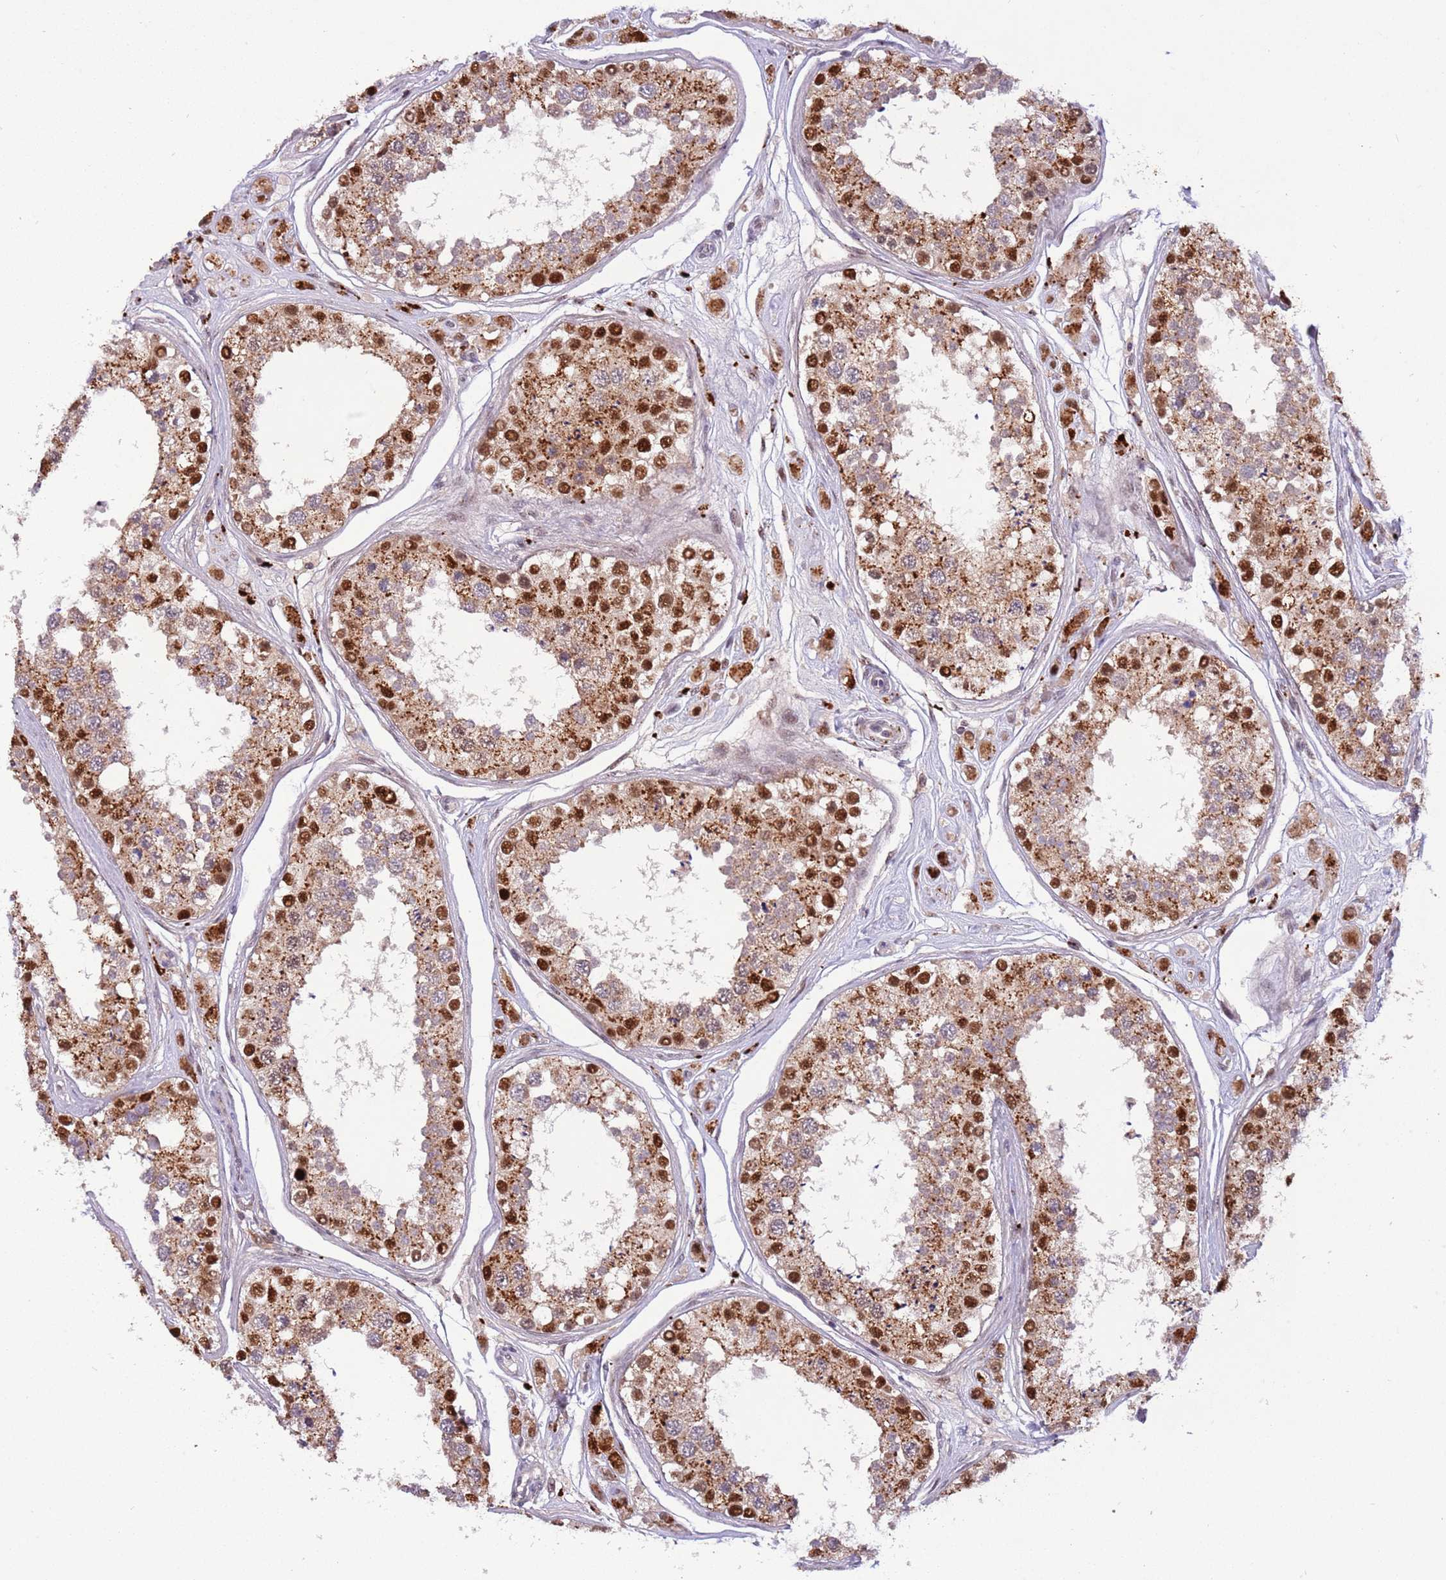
{"staining": {"intensity": "strong", "quantity": "25%-75%", "location": "nuclear"}, "tissue": "testis", "cell_type": "Cells in seminiferous ducts", "image_type": "normal", "snomed": [{"axis": "morphology", "description": "Normal tissue, NOS"}, {"axis": "topography", "description": "Testis"}], "caption": "DAB immunohistochemical staining of normal testis displays strong nuclear protein staining in about 25%-75% of cells in seminiferous ducts.", "gene": "TRIM27", "patient": {"sex": "male", "age": 25}}